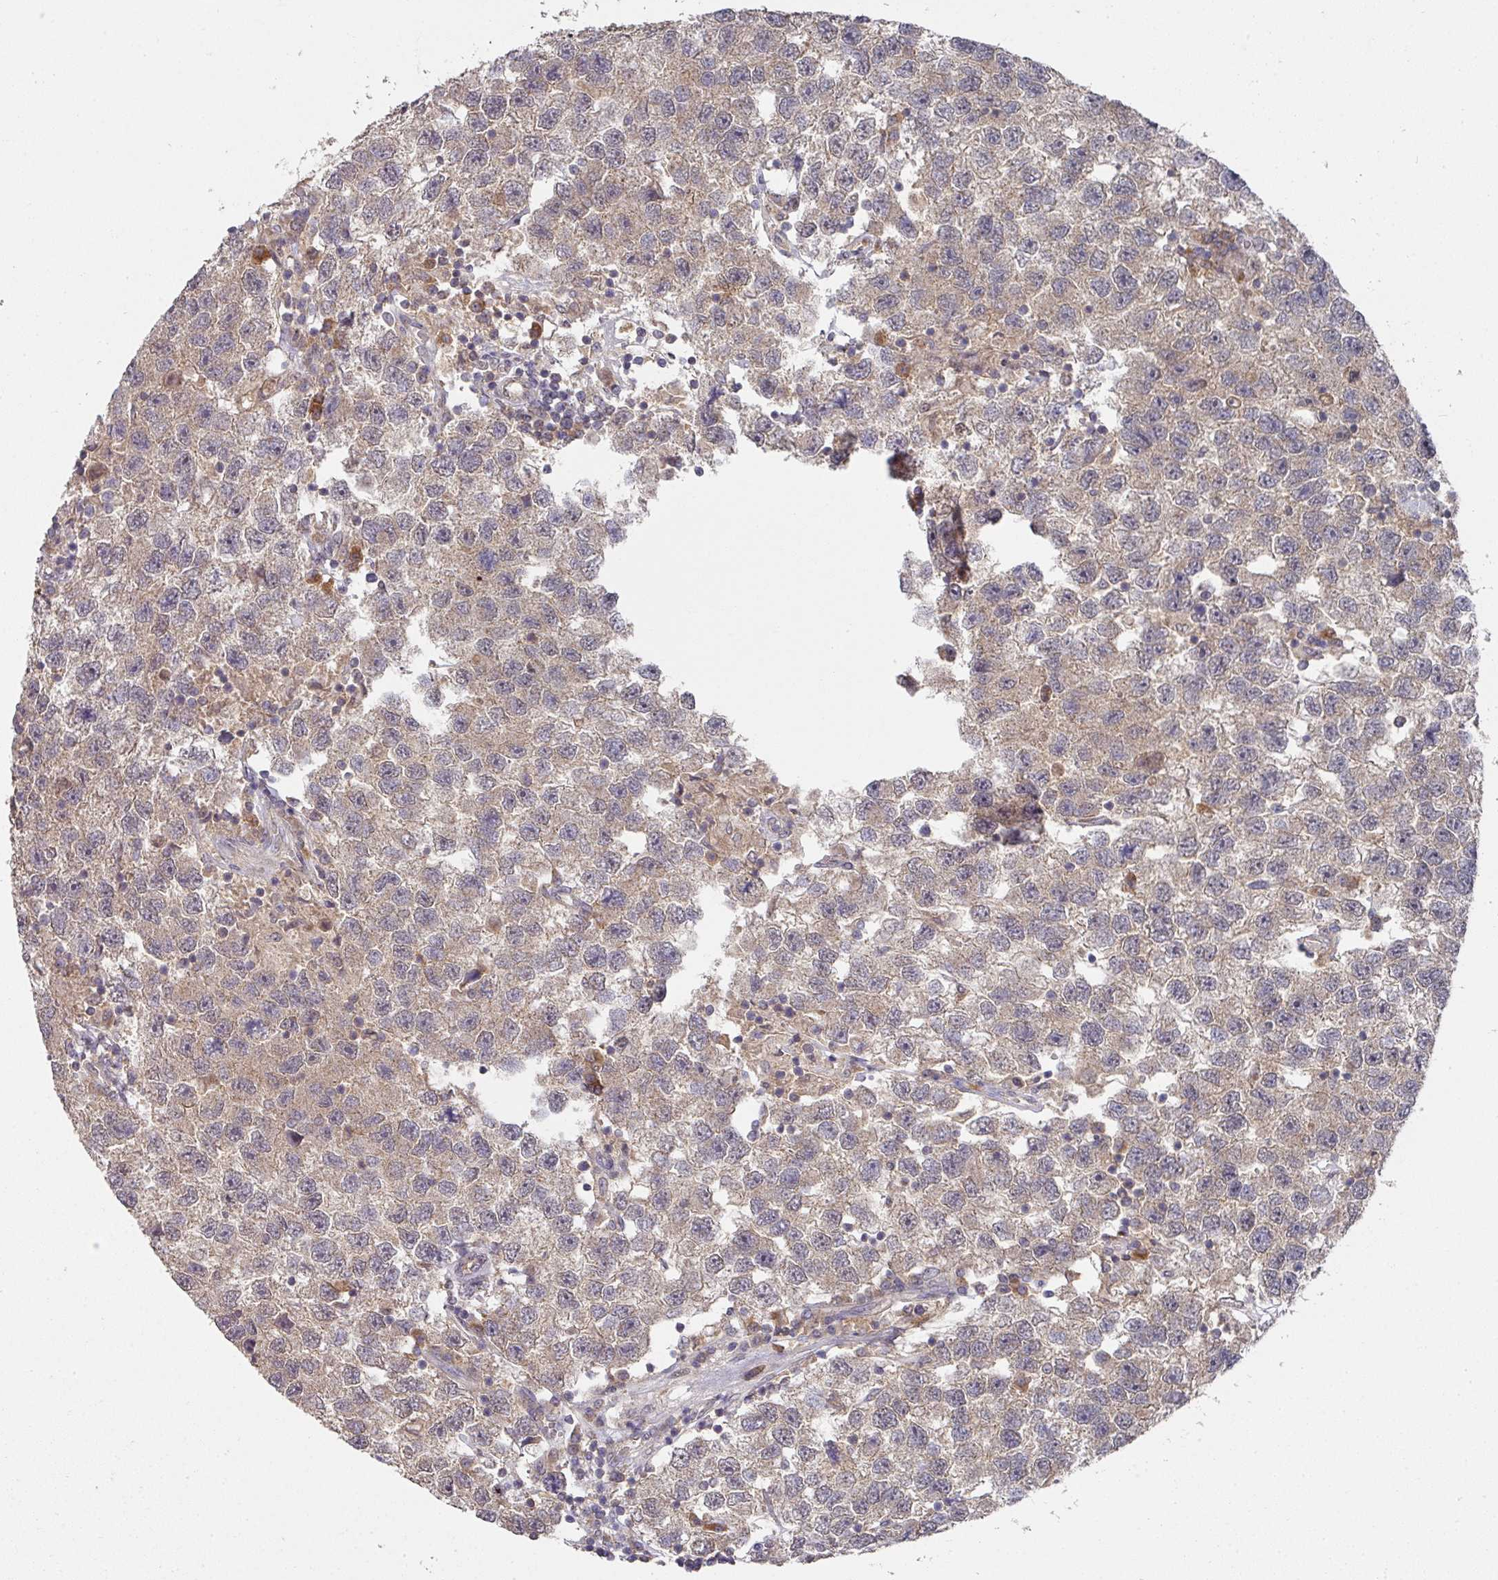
{"staining": {"intensity": "weak", "quantity": ">75%", "location": "cytoplasmic/membranous"}, "tissue": "testis cancer", "cell_type": "Tumor cells", "image_type": "cancer", "snomed": [{"axis": "morphology", "description": "Seminoma, NOS"}, {"axis": "topography", "description": "Testis"}], "caption": "The micrograph shows immunohistochemical staining of testis cancer (seminoma). There is weak cytoplasmic/membranous positivity is present in about >75% of tumor cells.", "gene": "EXTL3", "patient": {"sex": "male", "age": 26}}